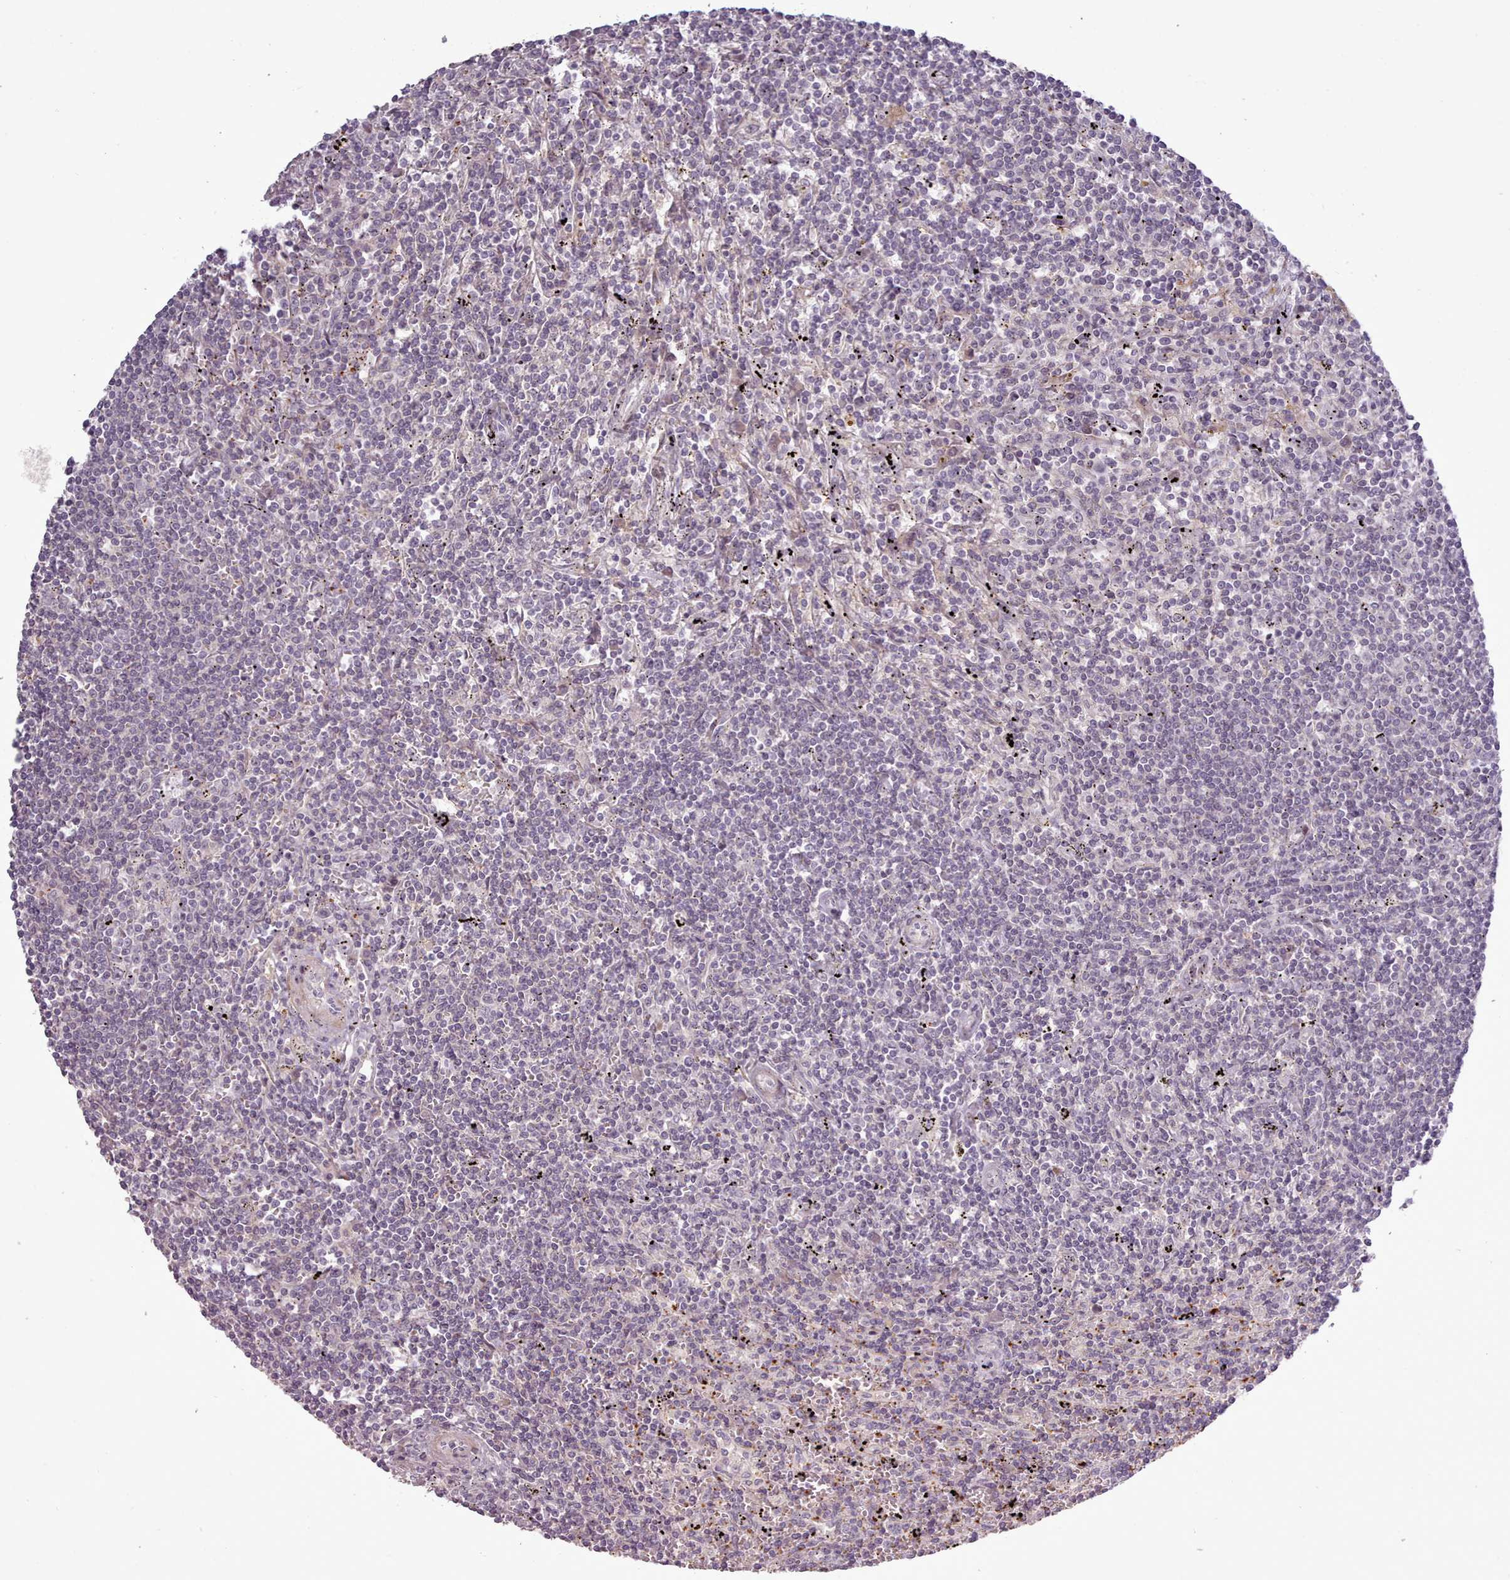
{"staining": {"intensity": "negative", "quantity": "none", "location": "none"}, "tissue": "lymphoma", "cell_type": "Tumor cells", "image_type": "cancer", "snomed": [{"axis": "morphology", "description": "Malignant lymphoma, non-Hodgkin's type, Low grade"}, {"axis": "topography", "description": "Spleen"}], "caption": "Image shows no protein staining in tumor cells of malignant lymphoma, non-Hodgkin's type (low-grade) tissue.", "gene": "LEFTY2", "patient": {"sex": "male", "age": 76}}